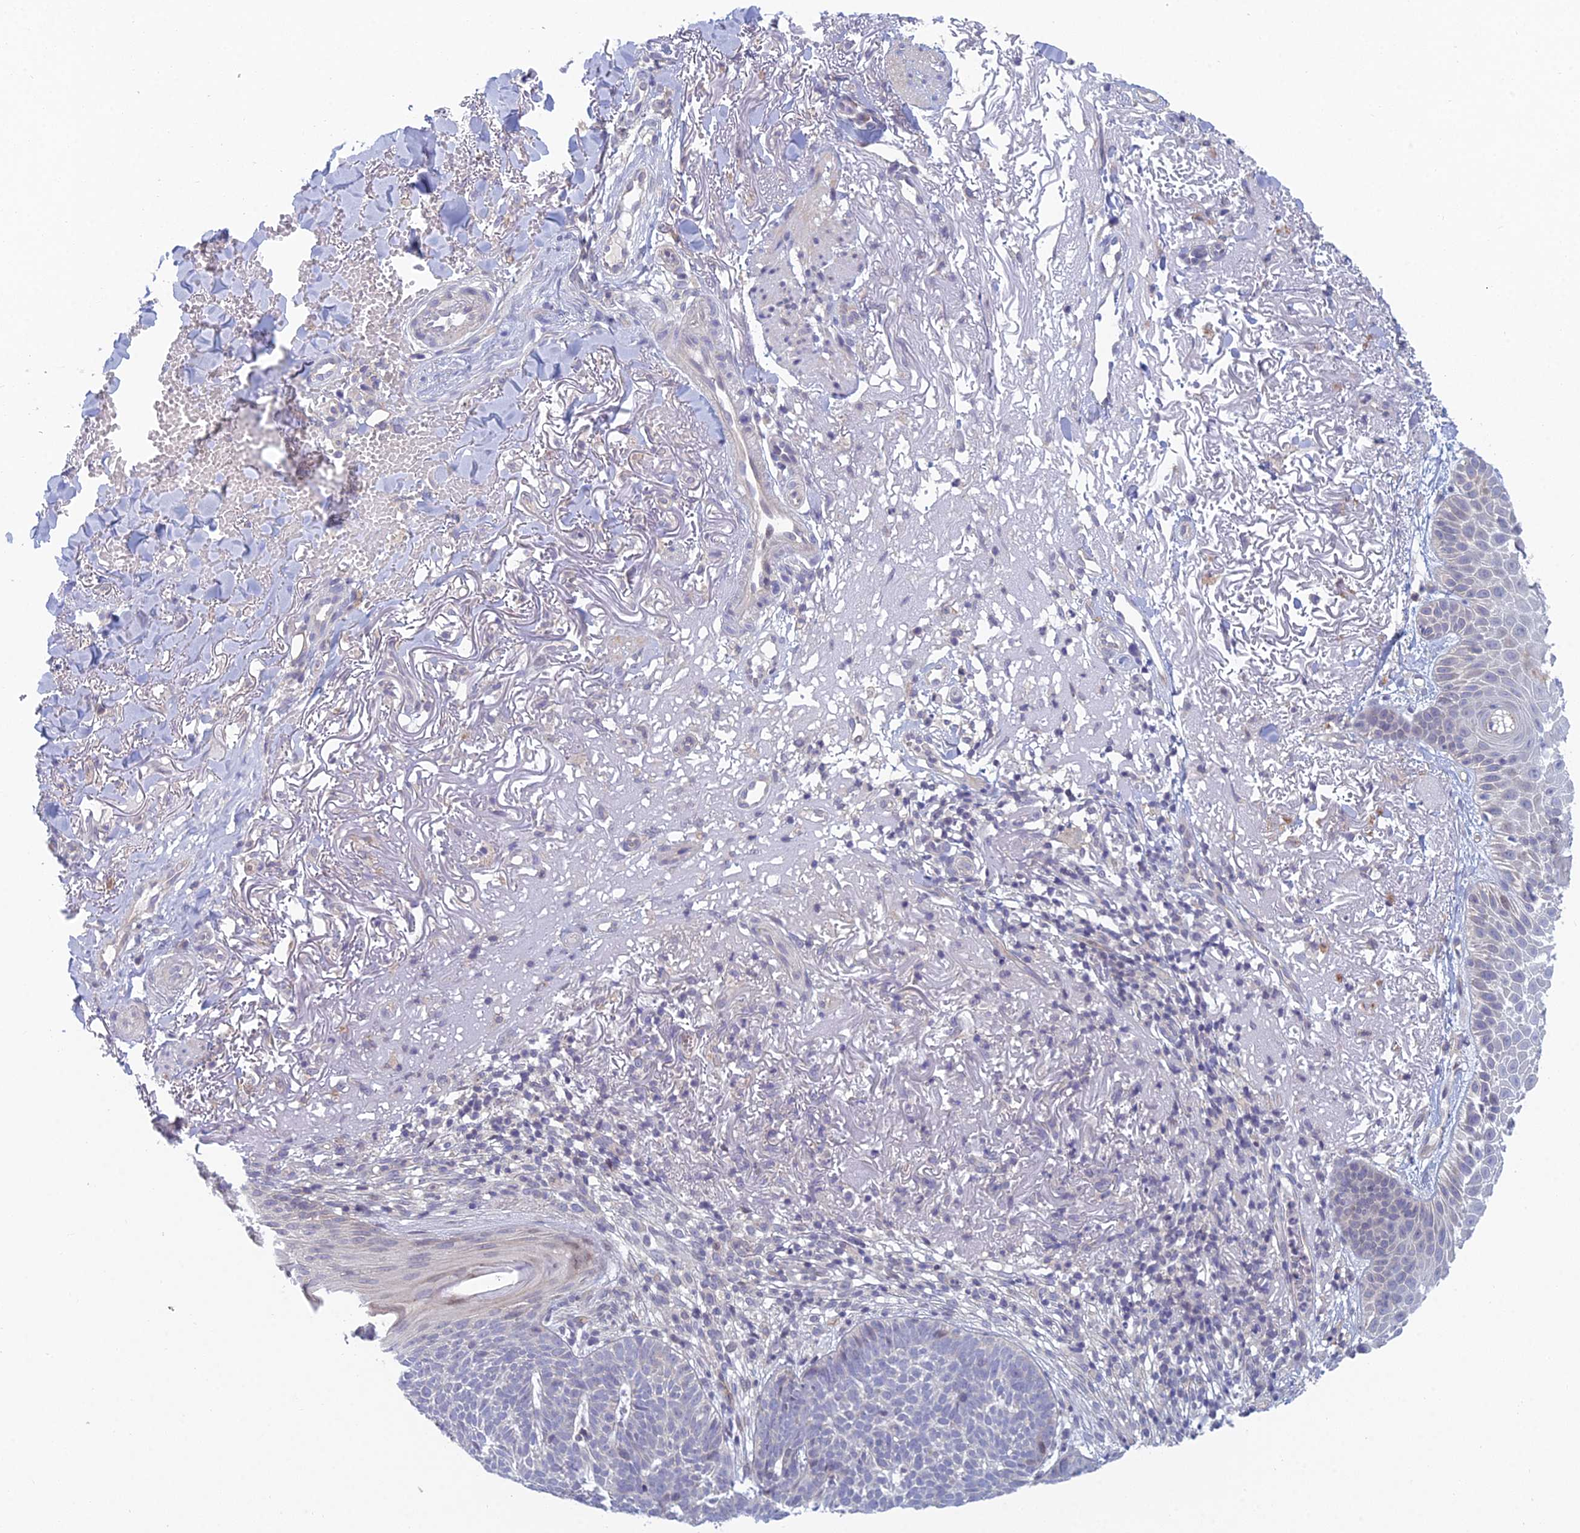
{"staining": {"intensity": "negative", "quantity": "none", "location": "none"}, "tissue": "skin cancer", "cell_type": "Tumor cells", "image_type": "cancer", "snomed": [{"axis": "morphology", "description": "Basal cell carcinoma"}, {"axis": "topography", "description": "Skin"}], "caption": "Tumor cells are negative for brown protein staining in basal cell carcinoma (skin).", "gene": "METTL26", "patient": {"sex": "female", "age": 78}}